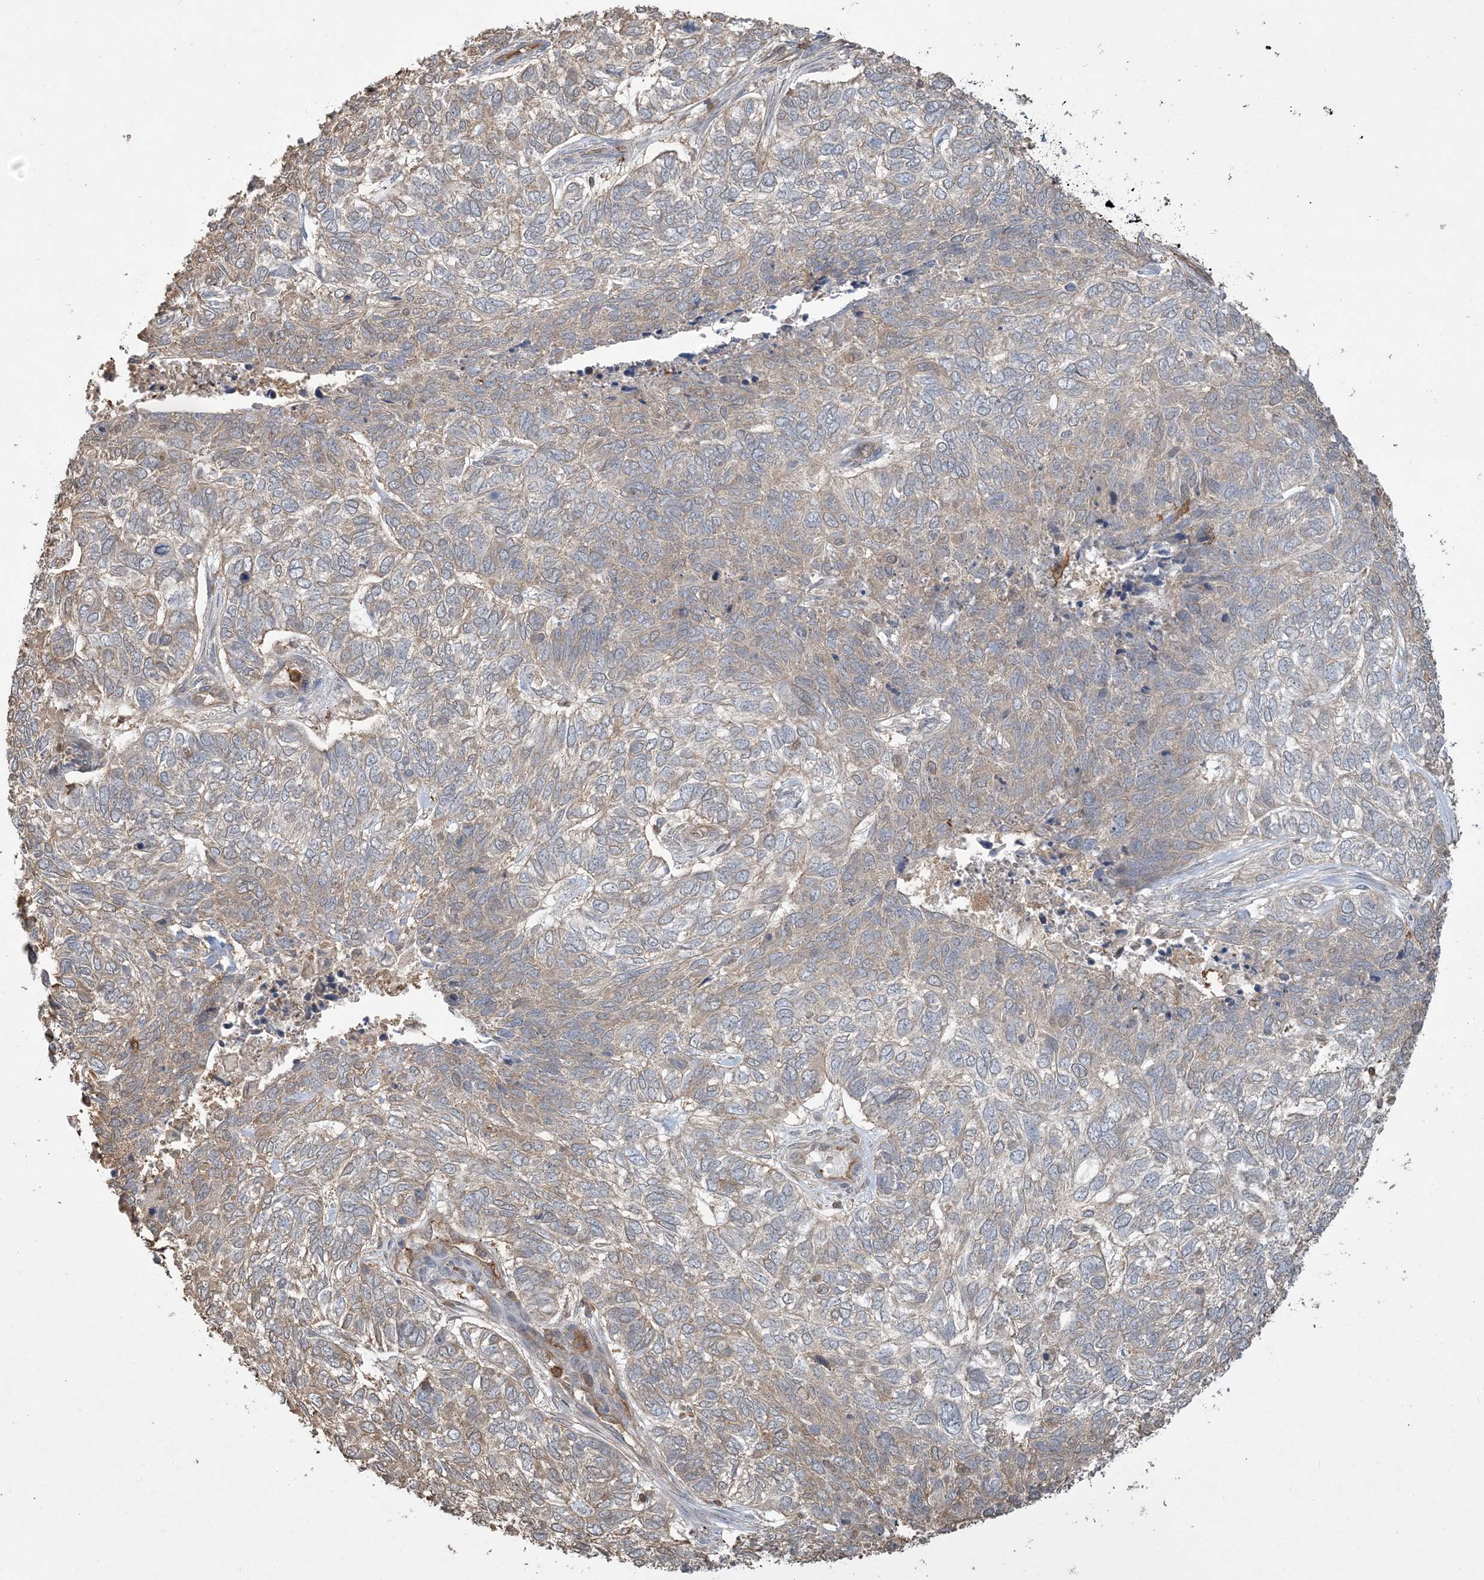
{"staining": {"intensity": "weak", "quantity": "<25%", "location": "cytoplasmic/membranous"}, "tissue": "skin cancer", "cell_type": "Tumor cells", "image_type": "cancer", "snomed": [{"axis": "morphology", "description": "Basal cell carcinoma"}, {"axis": "topography", "description": "Skin"}], "caption": "The micrograph displays no significant staining in tumor cells of skin cancer (basal cell carcinoma).", "gene": "TMSB4X", "patient": {"sex": "female", "age": 65}}